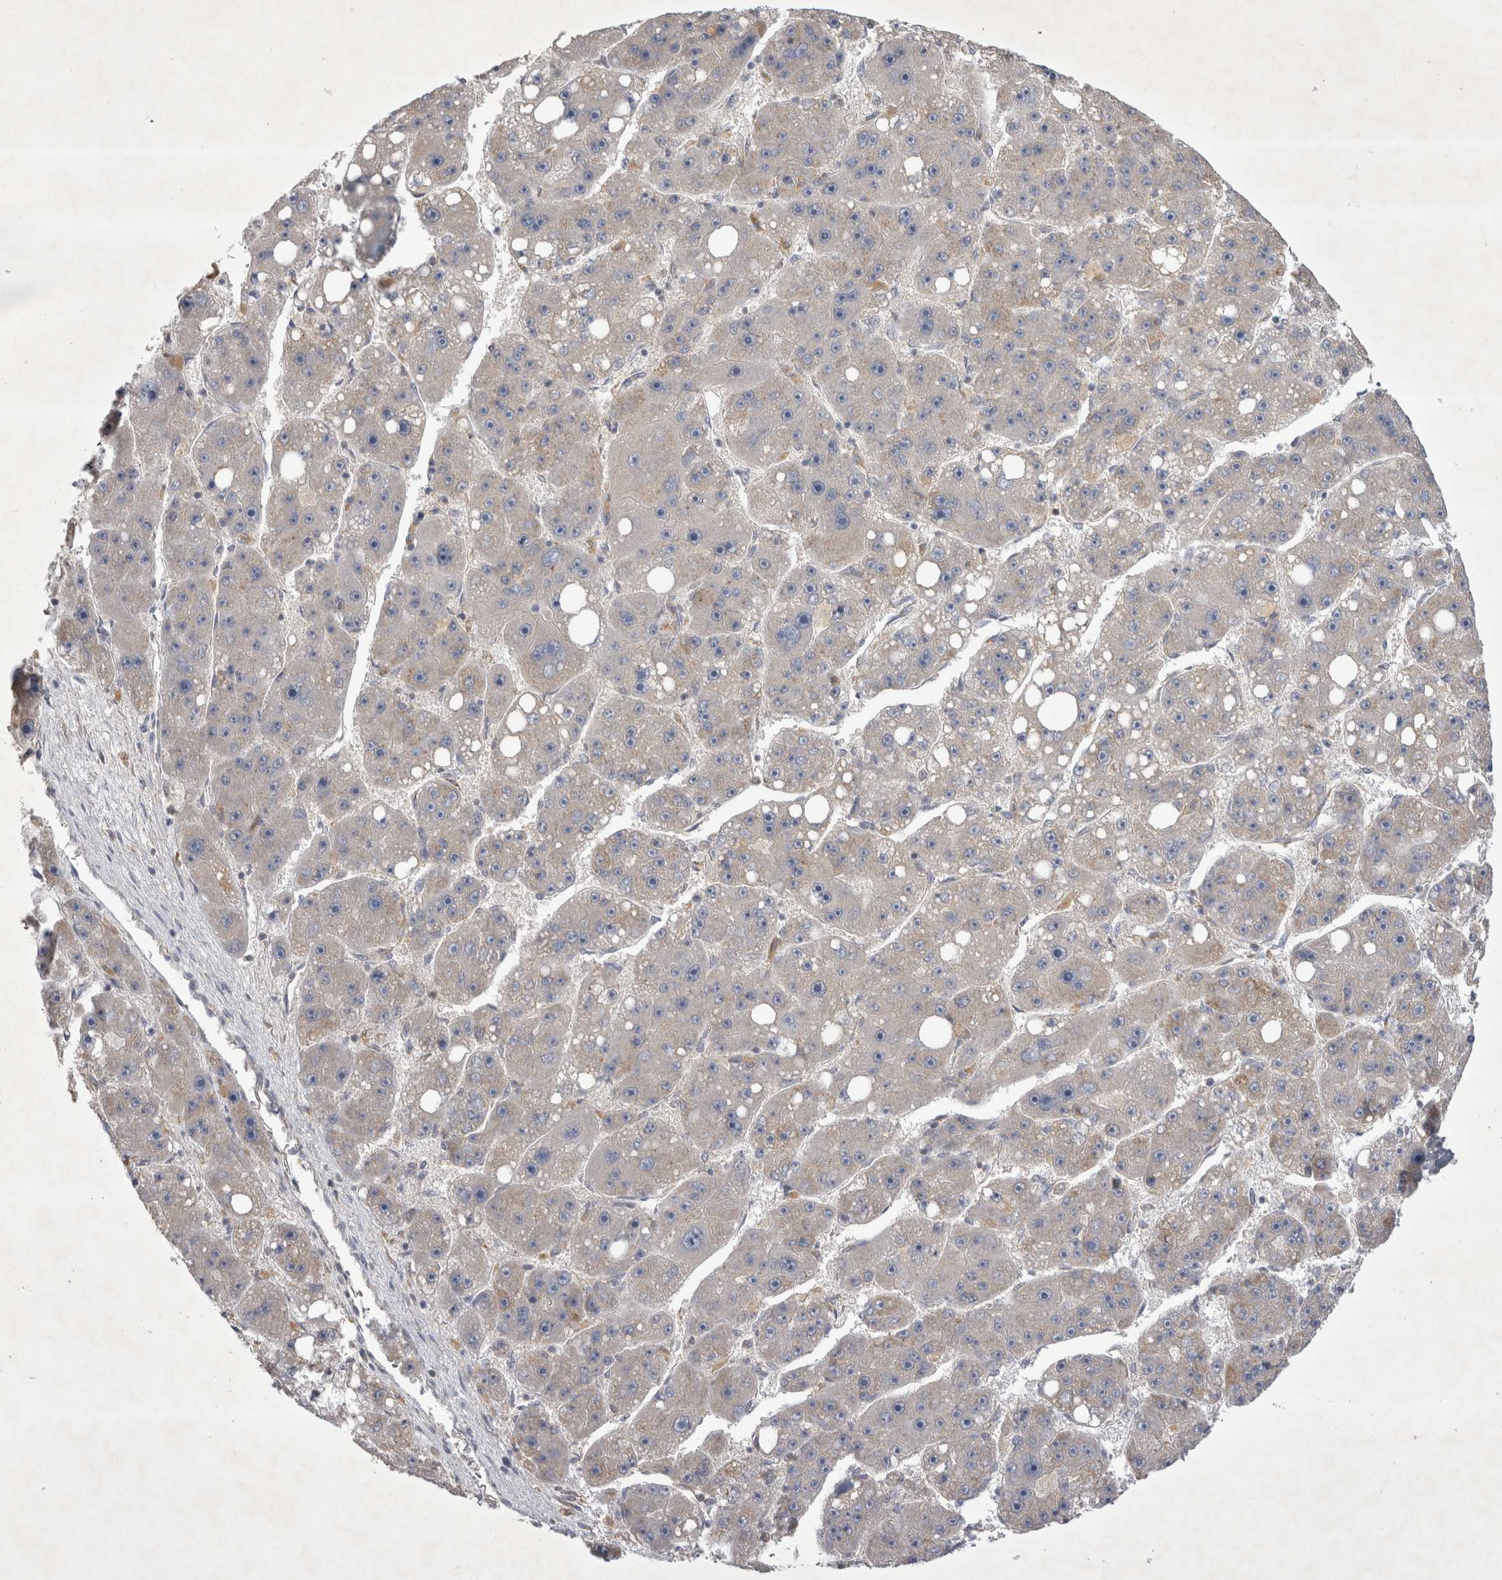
{"staining": {"intensity": "negative", "quantity": "none", "location": "none"}, "tissue": "liver cancer", "cell_type": "Tumor cells", "image_type": "cancer", "snomed": [{"axis": "morphology", "description": "Carcinoma, Hepatocellular, NOS"}, {"axis": "topography", "description": "Liver"}], "caption": "The image reveals no significant expression in tumor cells of liver hepatocellular carcinoma.", "gene": "SRD5A3", "patient": {"sex": "female", "age": 61}}